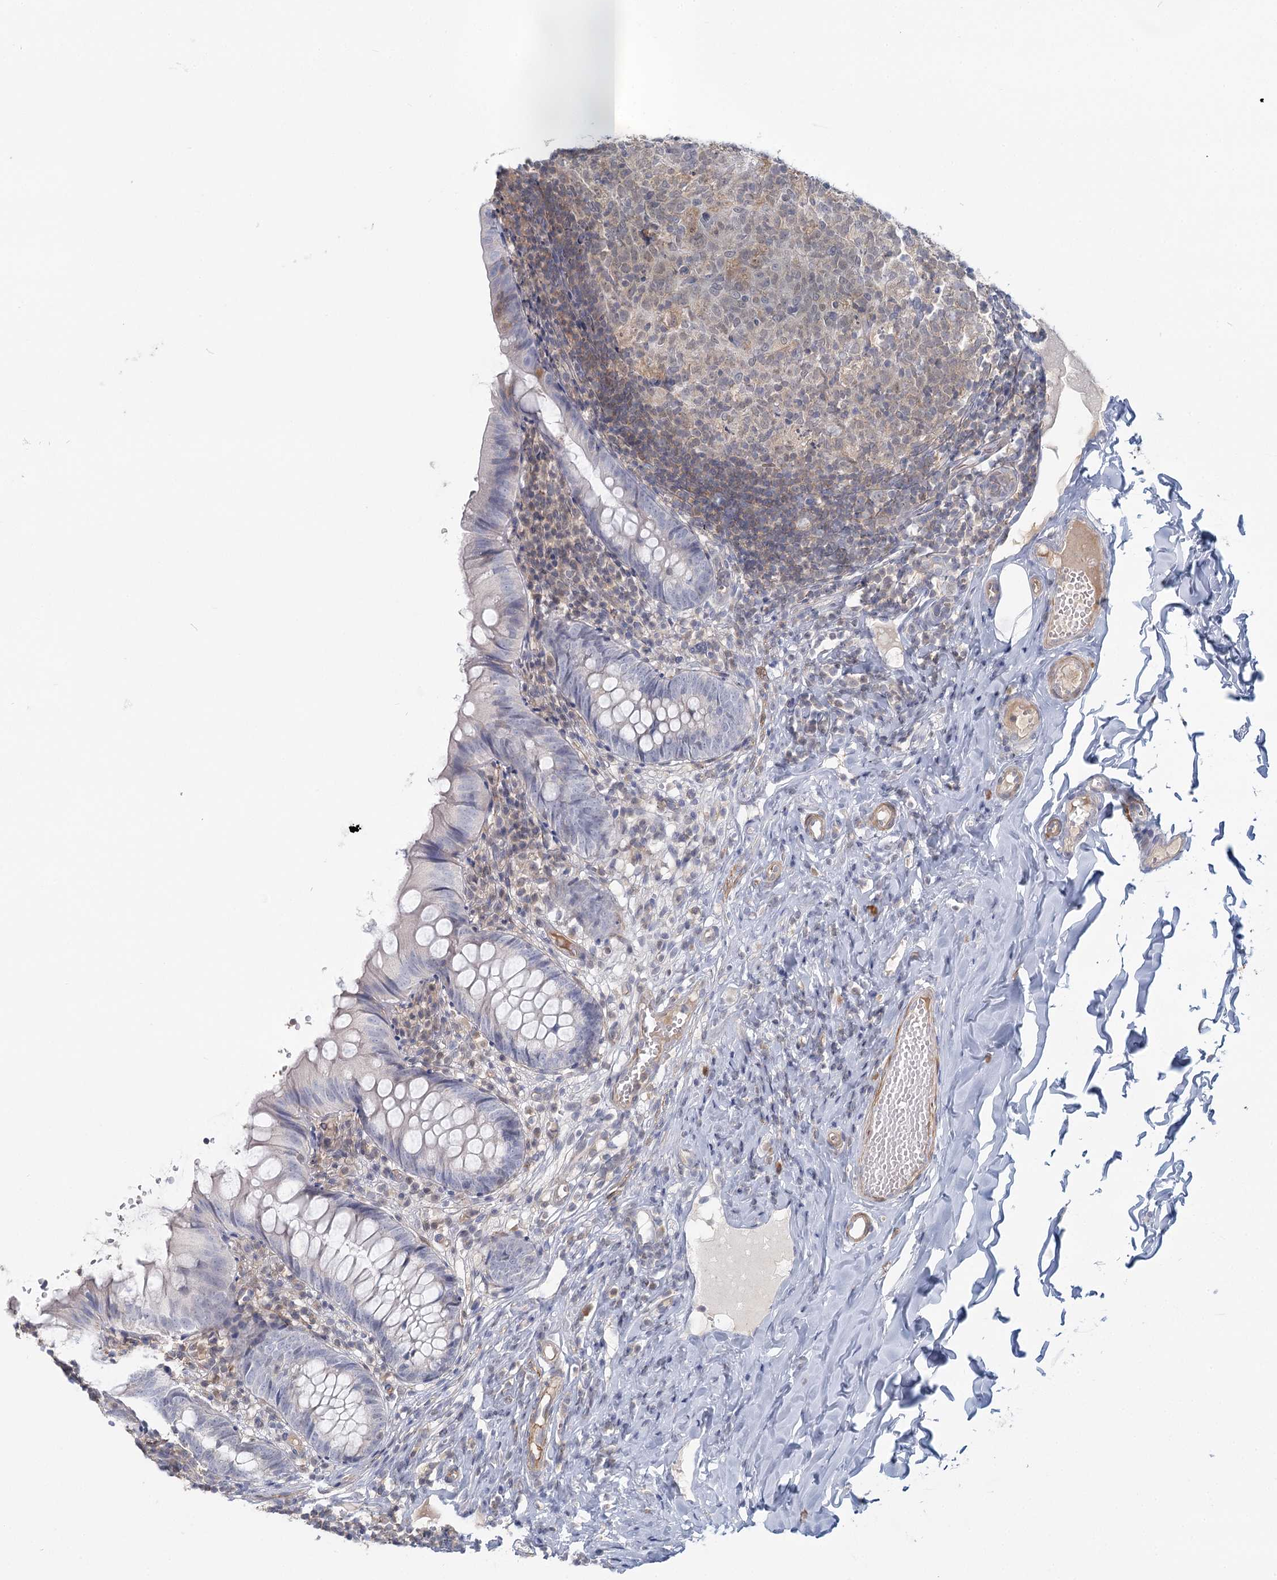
{"staining": {"intensity": "negative", "quantity": "none", "location": "none"}, "tissue": "appendix", "cell_type": "Glandular cells", "image_type": "normal", "snomed": [{"axis": "morphology", "description": "Normal tissue, NOS"}, {"axis": "topography", "description": "Appendix"}], "caption": "Immunohistochemistry of normal appendix reveals no positivity in glandular cells.", "gene": "USP11", "patient": {"sex": "male", "age": 8}}